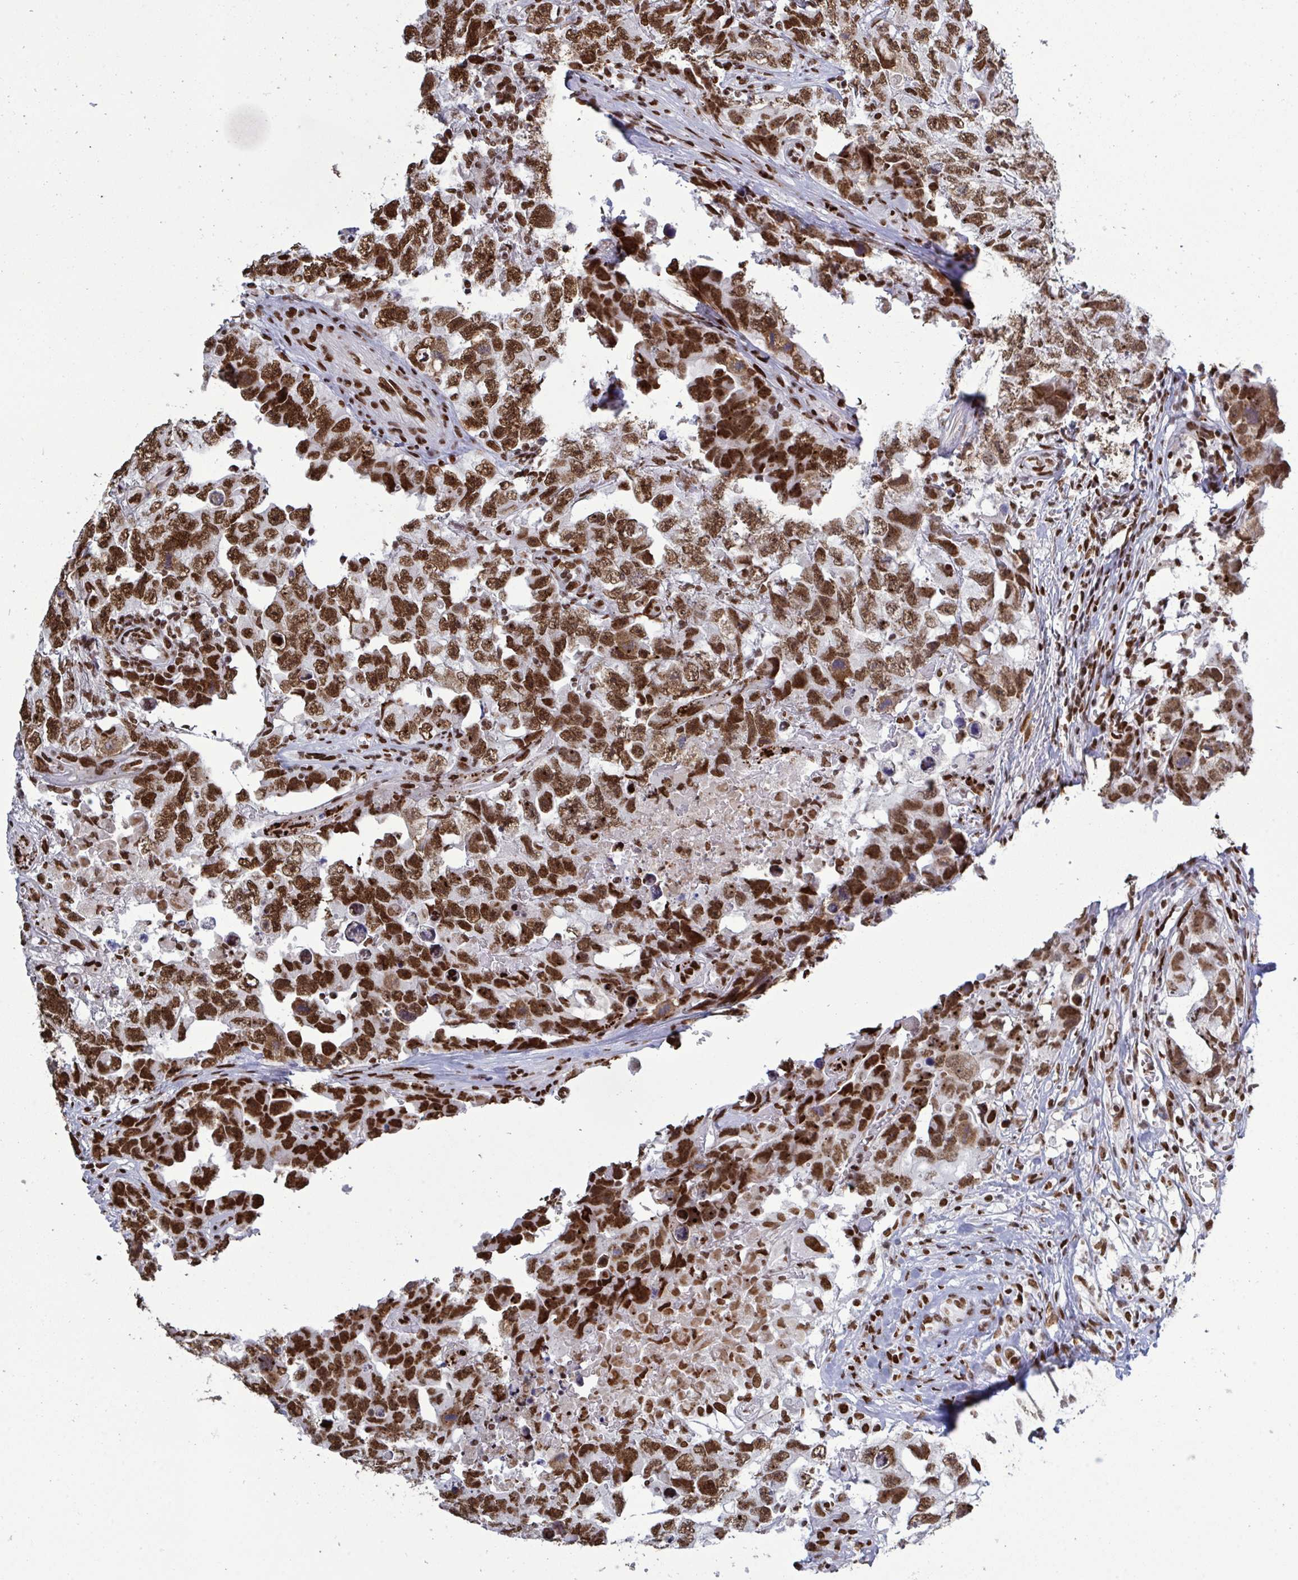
{"staining": {"intensity": "strong", "quantity": ">75%", "location": "nuclear"}, "tissue": "testis cancer", "cell_type": "Tumor cells", "image_type": "cancer", "snomed": [{"axis": "morphology", "description": "Carcinoma, Embryonal, NOS"}, {"axis": "topography", "description": "Testis"}], "caption": "Protein staining of testis cancer (embryonal carcinoma) tissue exhibits strong nuclear positivity in about >75% of tumor cells. Immunohistochemistry (ihc) stains the protein of interest in brown and the nuclei are stained blue.", "gene": "ZNF607", "patient": {"sex": "male", "age": 22}}